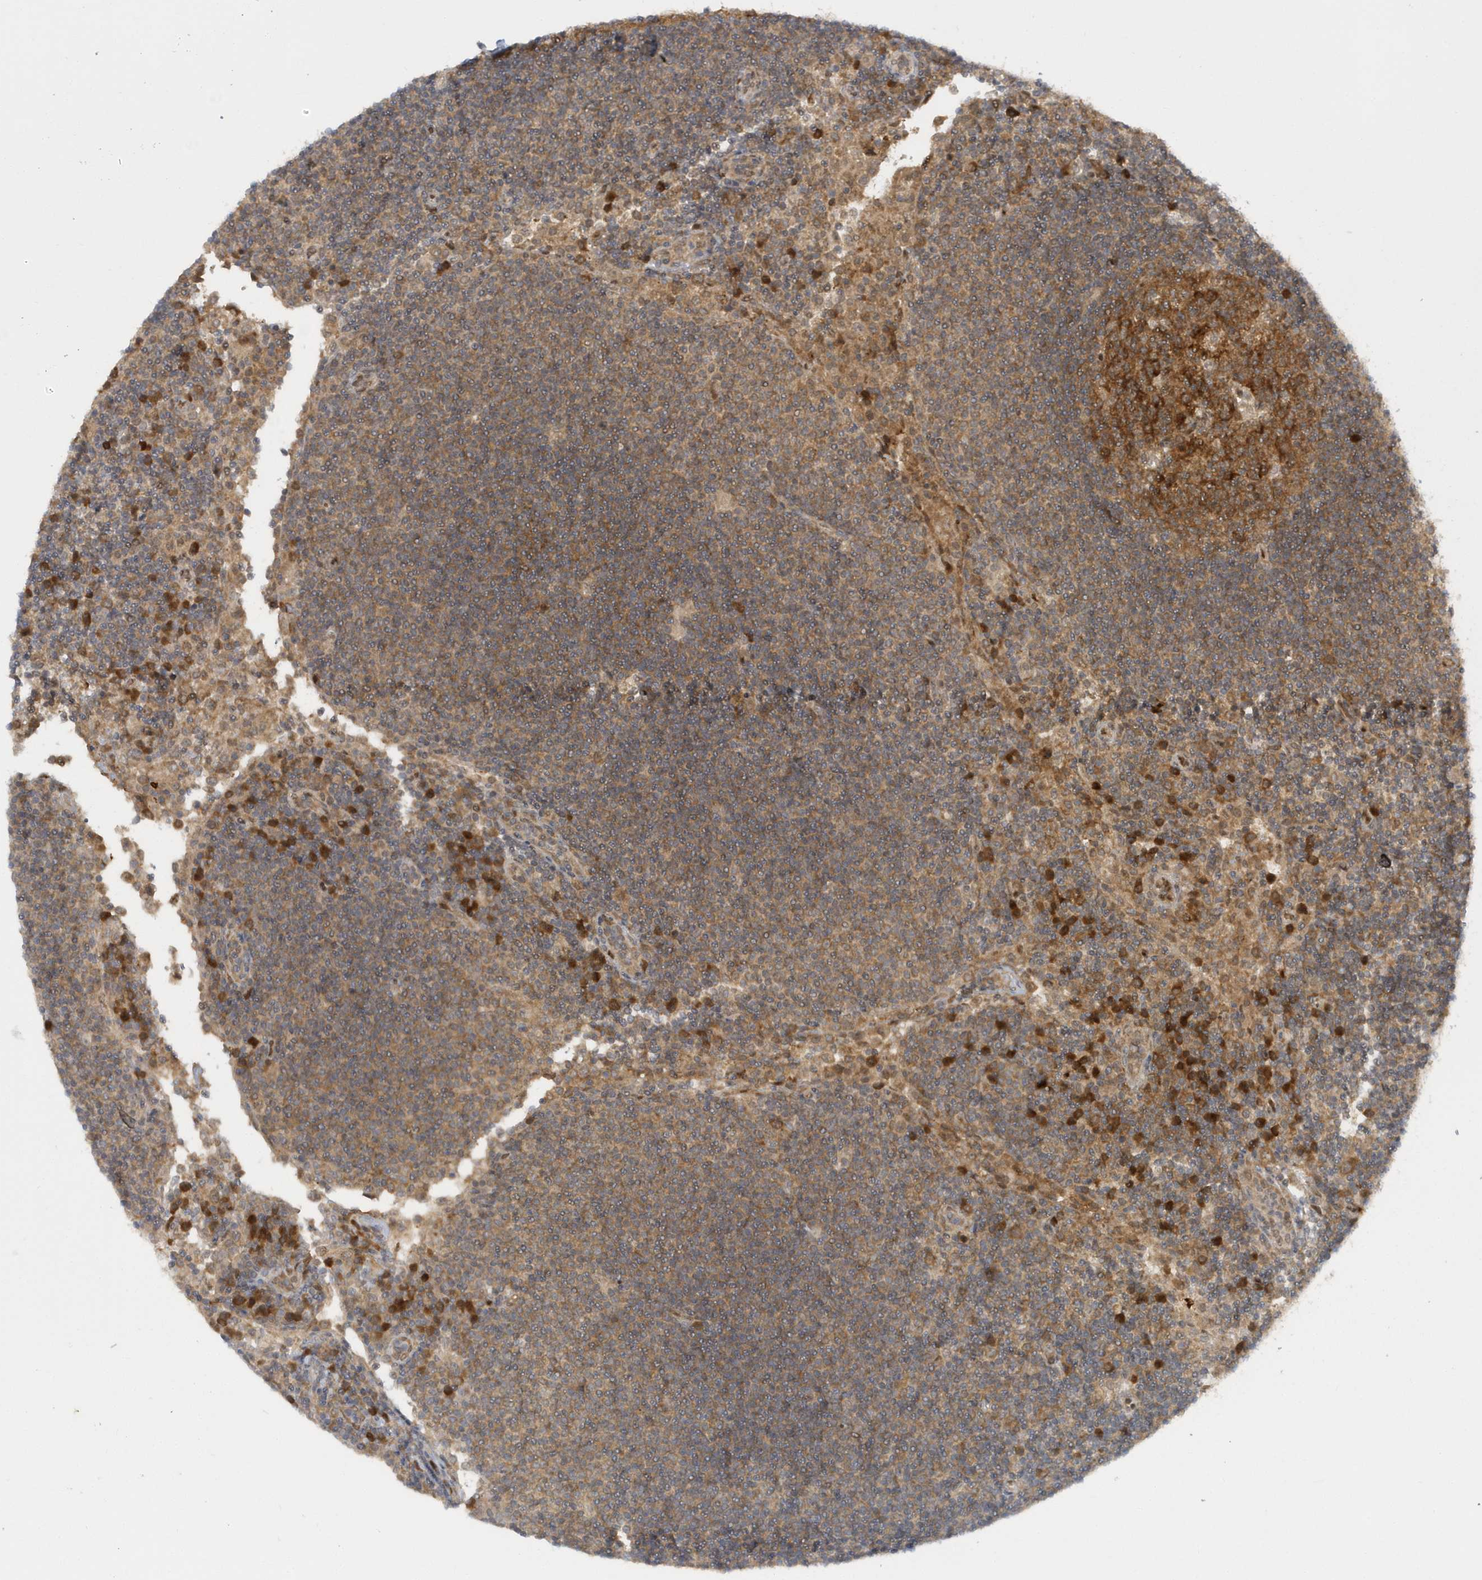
{"staining": {"intensity": "strong", "quantity": ">75%", "location": "cytoplasmic/membranous"}, "tissue": "lymph node", "cell_type": "Germinal center cells", "image_type": "normal", "snomed": [{"axis": "morphology", "description": "Normal tissue, NOS"}, {"axis": "topography", "description": "Lymph node"}], "caption": "Immunohistochemical staining of benign human lymph node shows >75% levels of strong cytoplasmic/membranous protein expression in approximately >75% of germinal center cells. Using DAB (3,3'-diaminobenzidine) (brown) and hematoxylin (blue) stains, captured at high magnification using brightfield microscopy.", "gene": "ATG4A", "patient": {"sex": "female", "age": 53}}